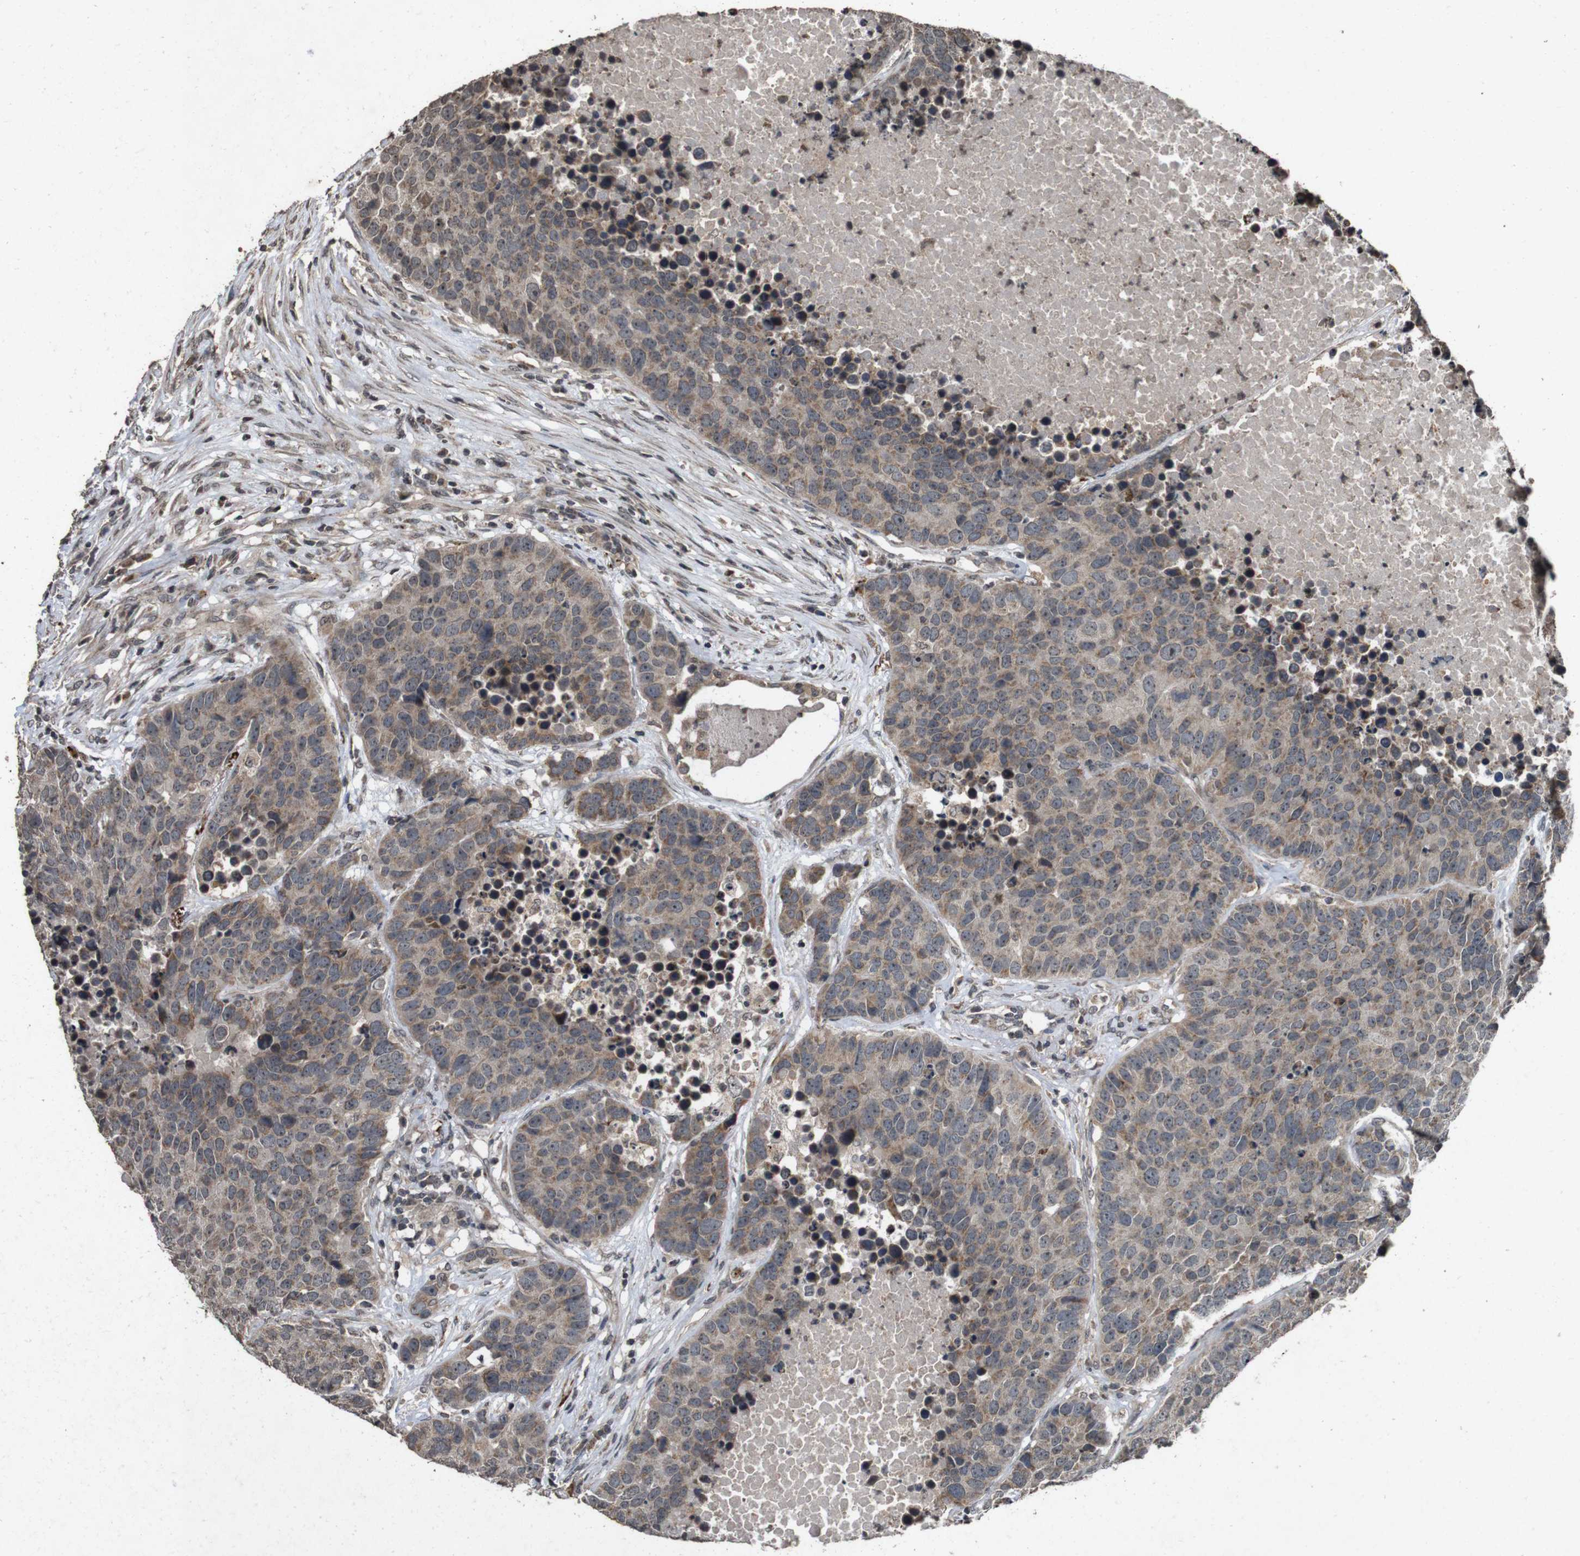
{"staining": {"intensity": "moderate", "quantity": "25%-75%", "location": "cytoplasmic/membranous"}, "tissue": "carcinoid", "cell_type": "Tumor cells", "image_type": "cancer", "snomed": [{"axis": "morphology", "description": "Carcinoid, malignant, NOS"}, {"axis": "topography", "description": "Lung"}], "caption": "Carcinoid tissue demonstrates moderate cytoplasmic/membranous staining in about 25%-75% of tumor cells, visualized by immunohistochemistry.", "gene": "SORL1", "patient": {"sex": "male", "age": 60}}